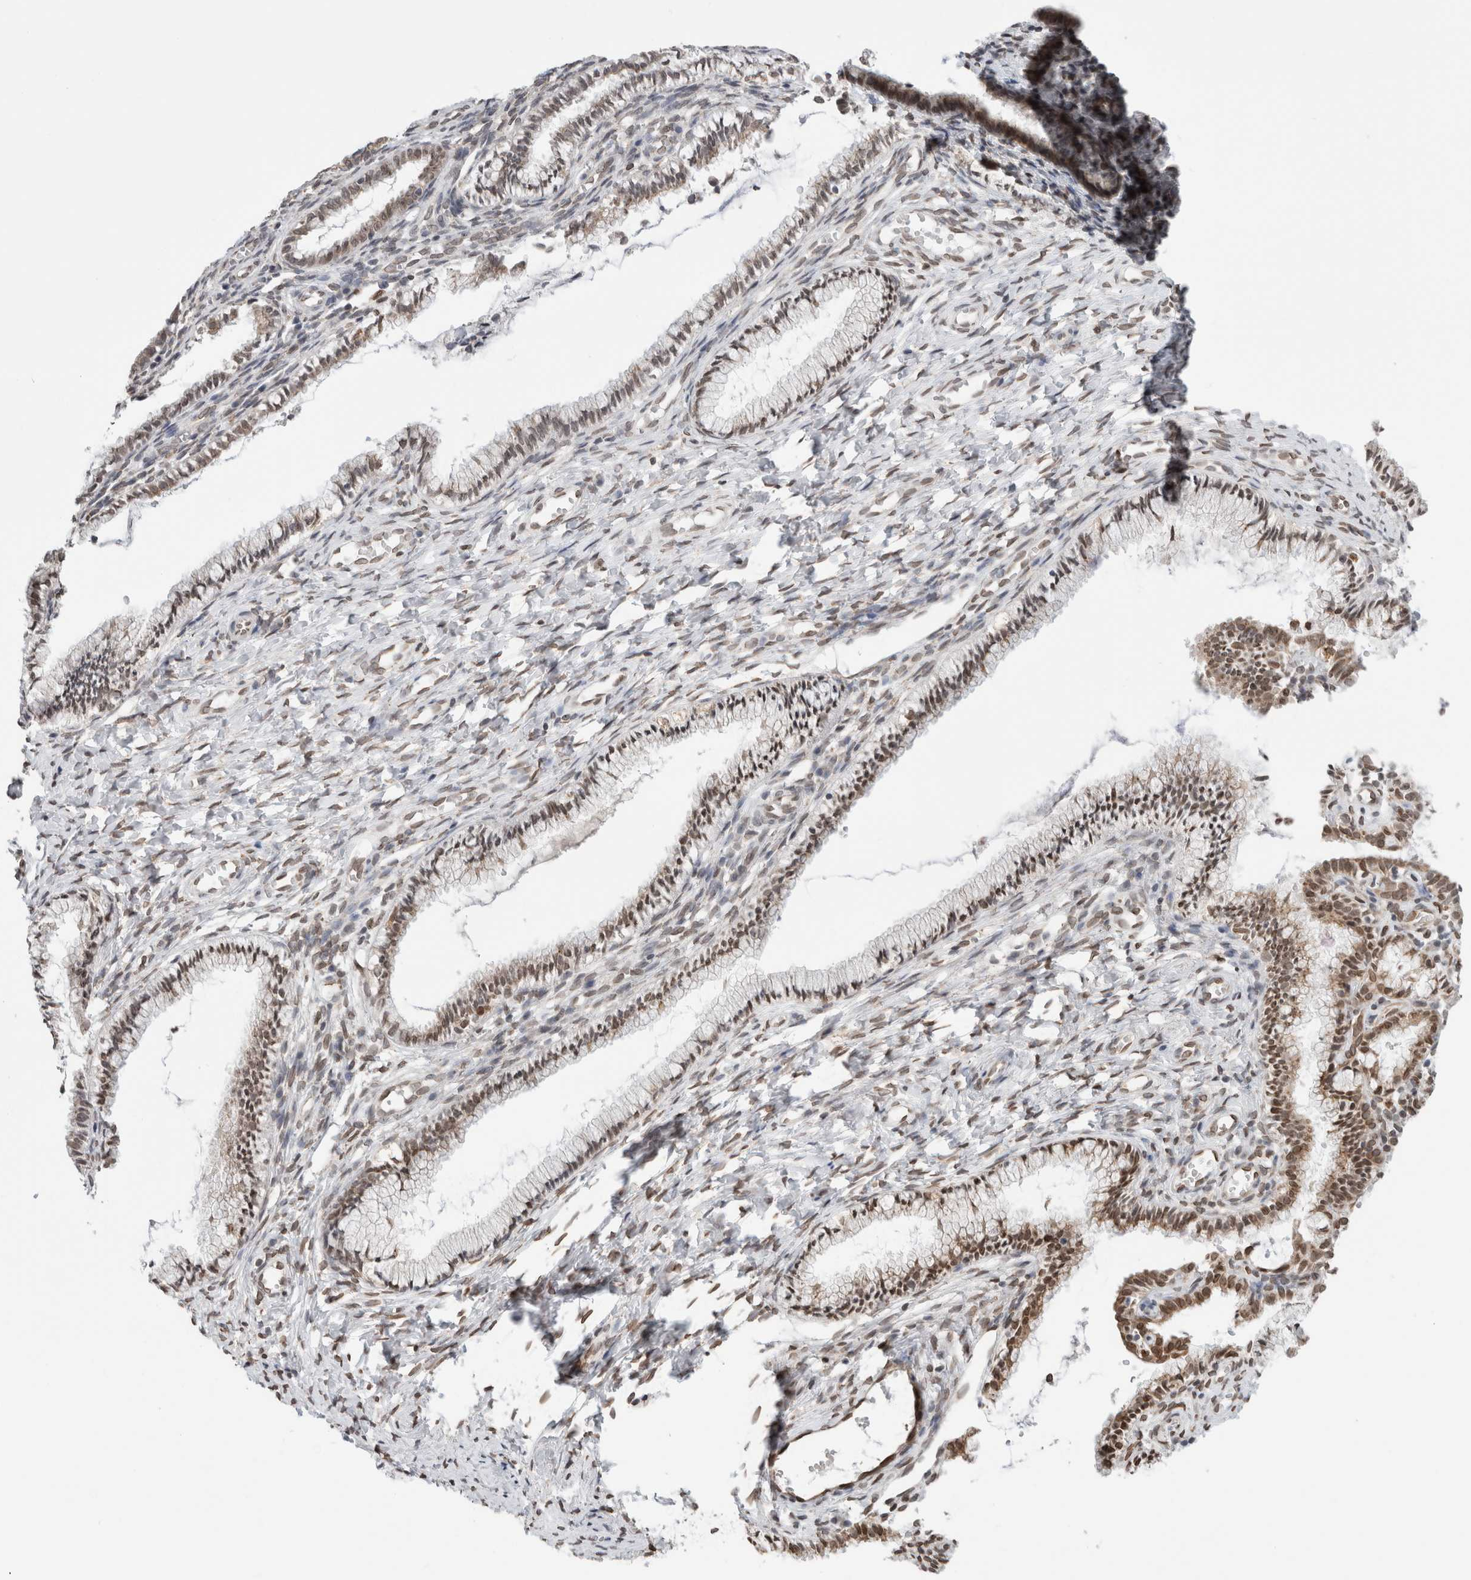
{"staining": {"intensity": "moderate", "quantity": ">75%", "location": "cytoplasmic/membranous,nuclear"}, "tissue": "cervix", "cell_type": "Glandular cells", "image_type": "normal", "snomed": [{"axis": "morphology", "description": "Normal tissue, NOS"}, {"axis": "topography", "description": "Cervix"}], "caption": "Cervix stained for a protein reveals moderate cytoplasmic/membranous,nuclear positivity in glandular cells. (DAB (3,3'-diaminobenzidine) IHC, brown staining for protein, blue staining for nuclei).", "gene": "RBMX2", "patient": {"sex": "female", "age": 27}}